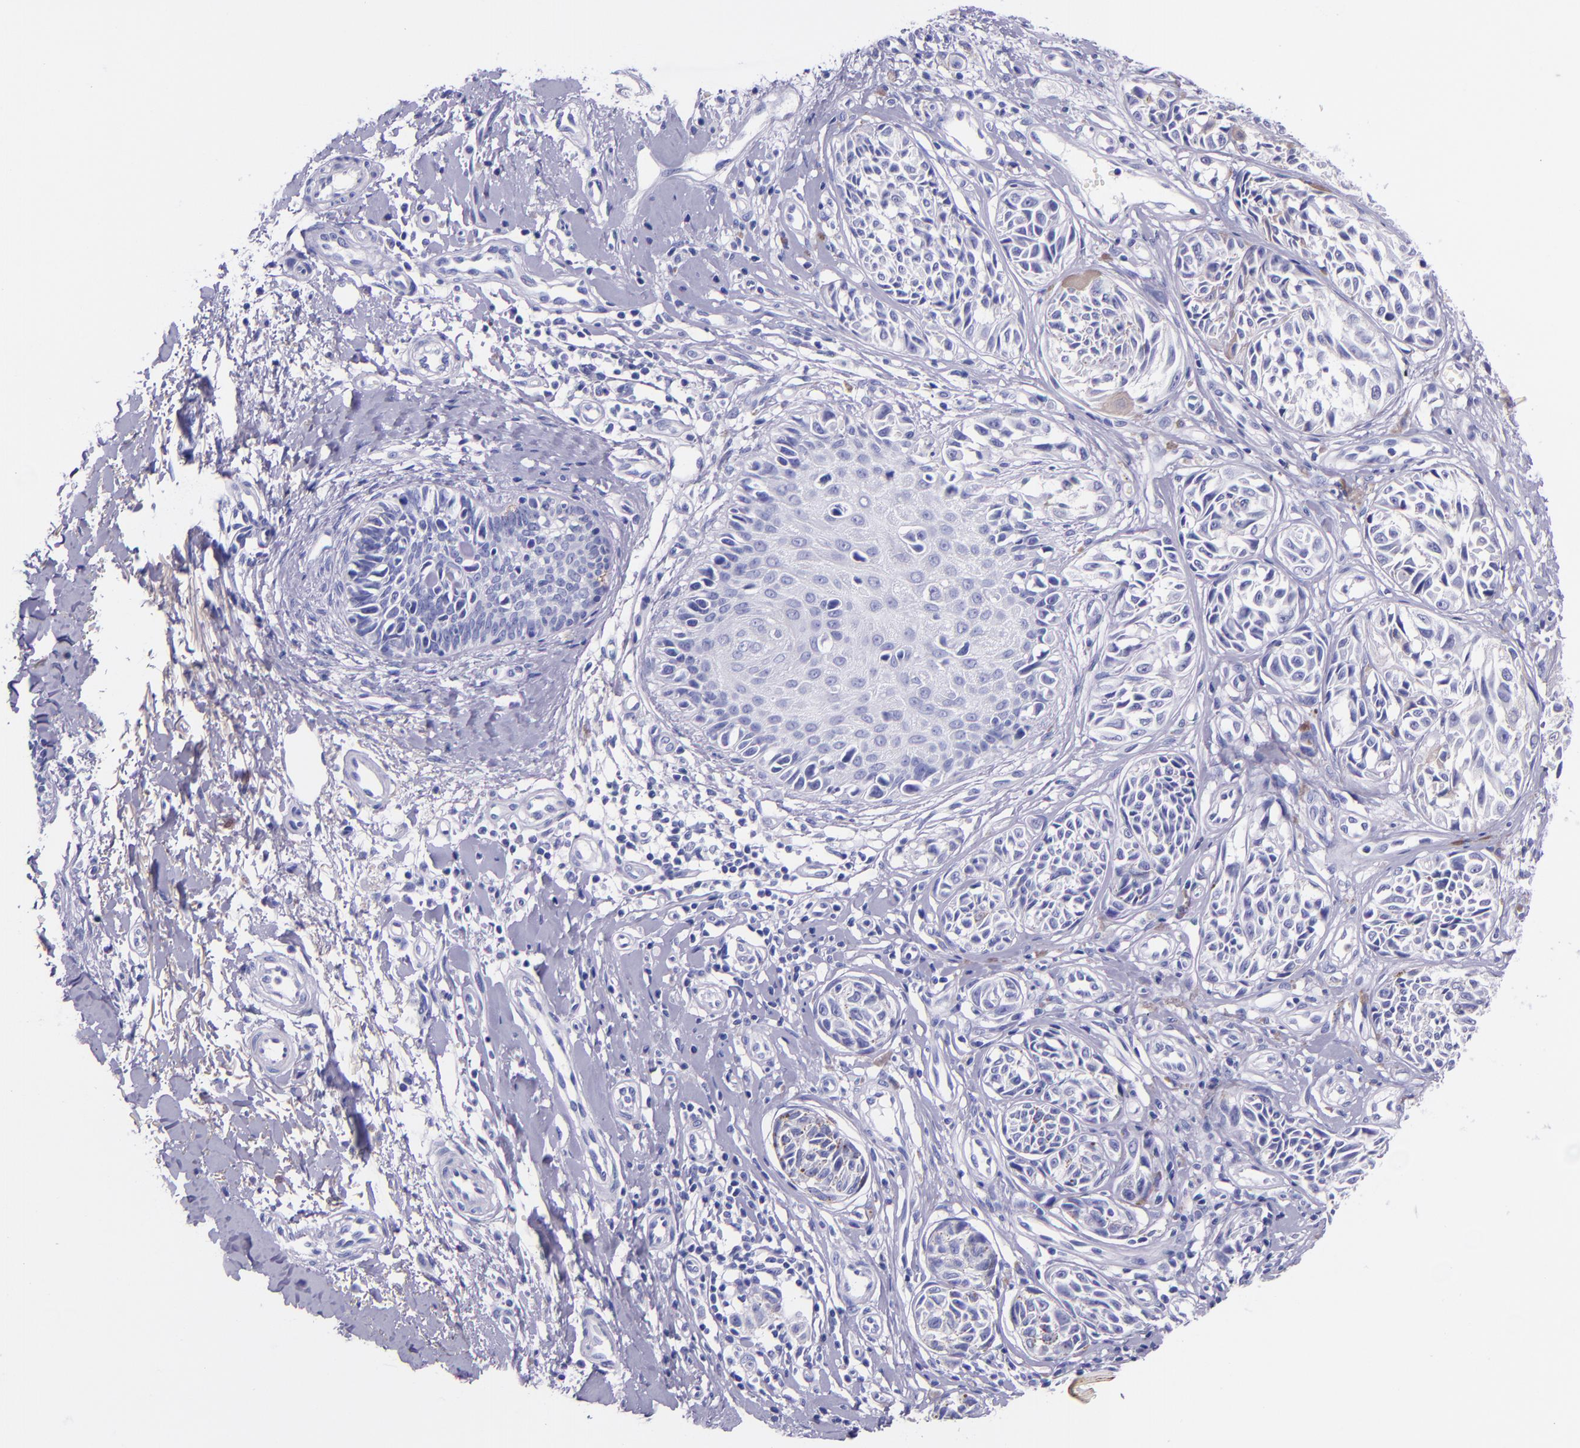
{"staining": {"intensity": "negative", "quantity": "none", "location": "none"}, "tissue": "melanoma", "cell_type": "Tumor cells", "image_type": "cancer", "snomed": [{"axis": "morphology", "description": "Malignant melanoma, NOS"}, {"axis": "topography", "description": "Skin"}], "caption": "Protein analysis of melanoma reveals no significant staining in tumor cells.", "gene": "SLPI", "patient": {"sex": "male", "age": 67}}